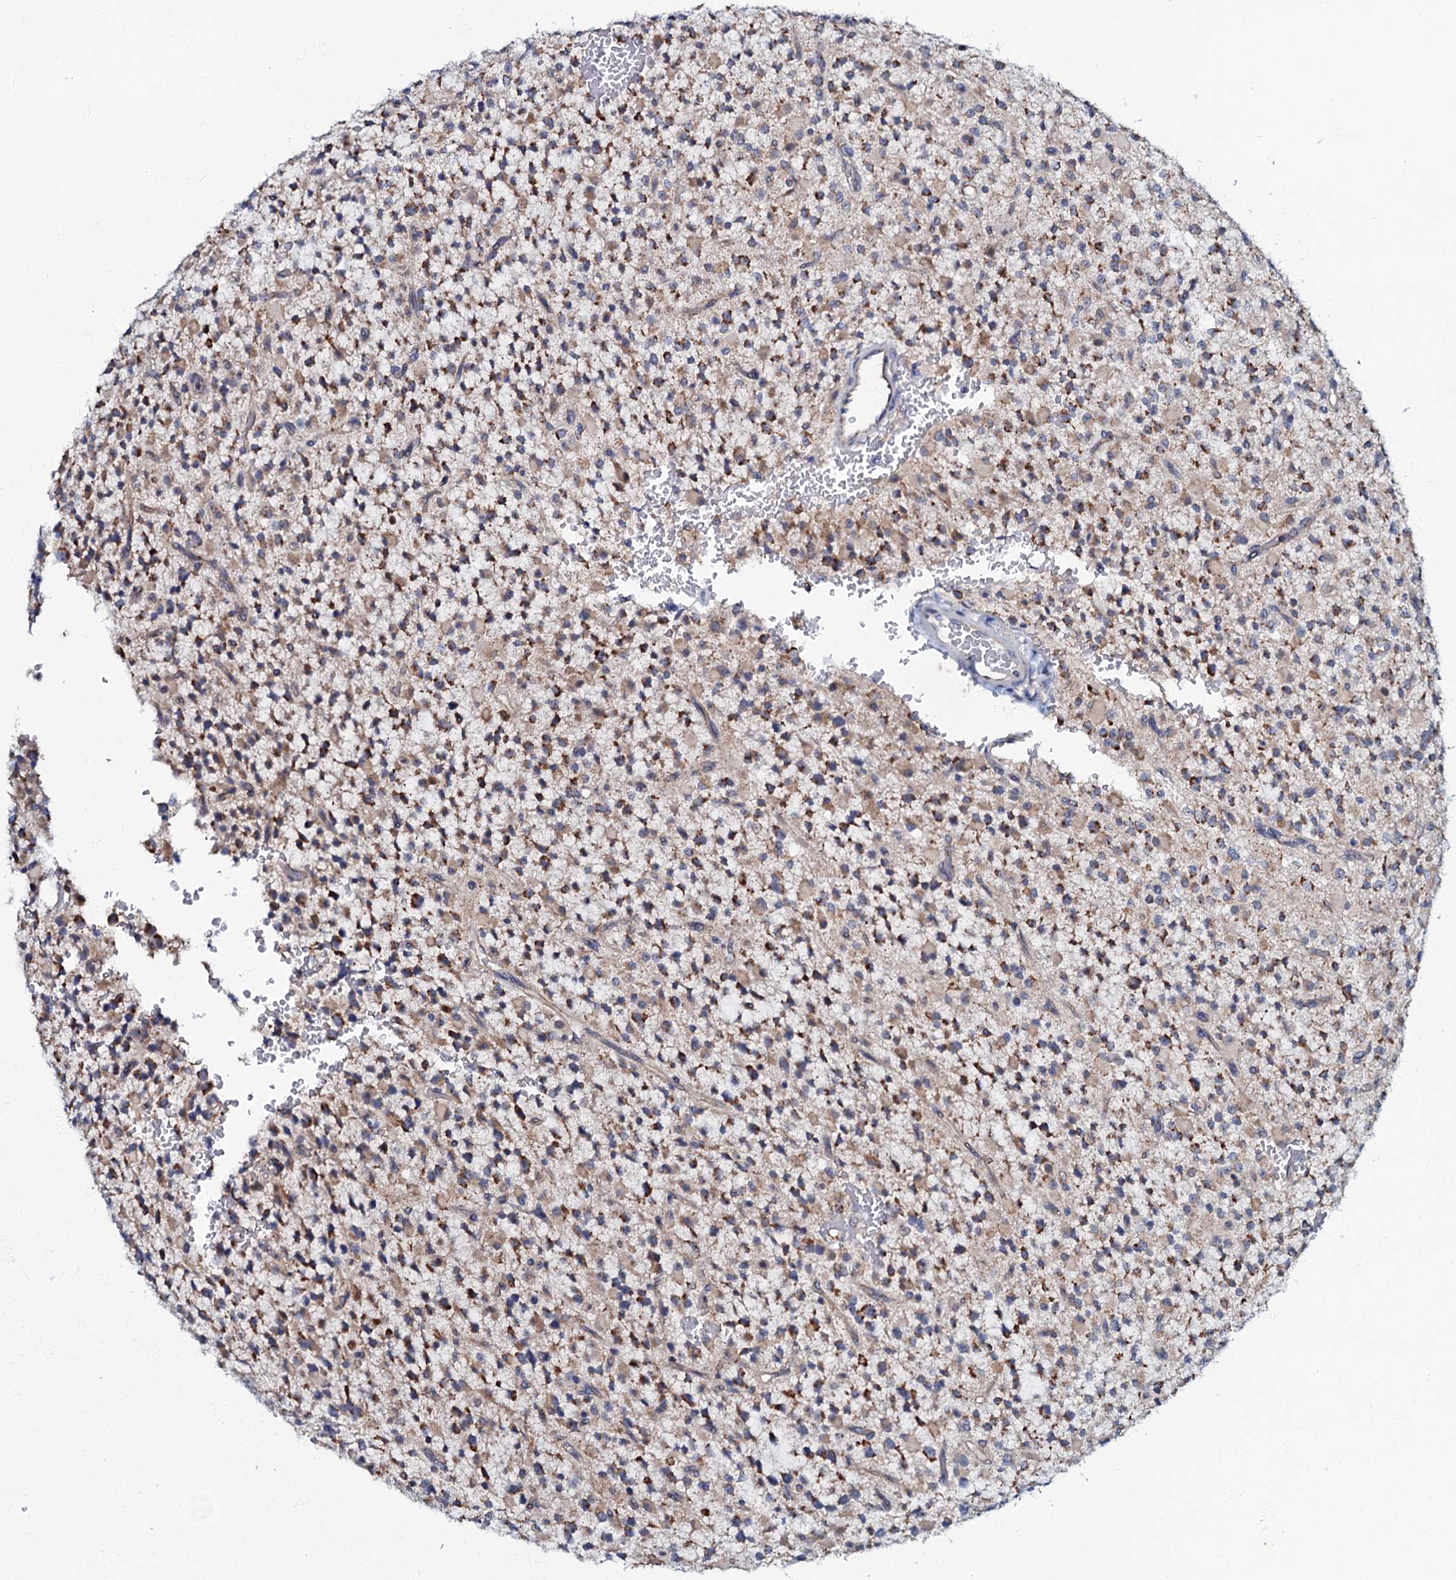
{"staining": {"intensity": "moderate", "quantity": ">75%", "location": "cytoplasmic/membranous"}, "tissue": "glioma", "cell_type": "Tumor cells", "image_type": "cancer", "snomed": [{"axis": "morphology", "description": "Glioma, malignant, High grade"}, {"axis": "topography", "description": "Brain"}], "caption": "IHC staining of malignant glioma (high-grade), which reveals medium levels of moderate cytoplasmic/membranous staining in approximately >75% of tumor cells indicating moderate cytoplasmic/membranous protein expression. The staining was performed using DAB (brown) for protein detection and nuclei were counterstained in hematoxylin (blue).", "gene": "MRPL51", "patient": {"sex": "male", "age": 34}}